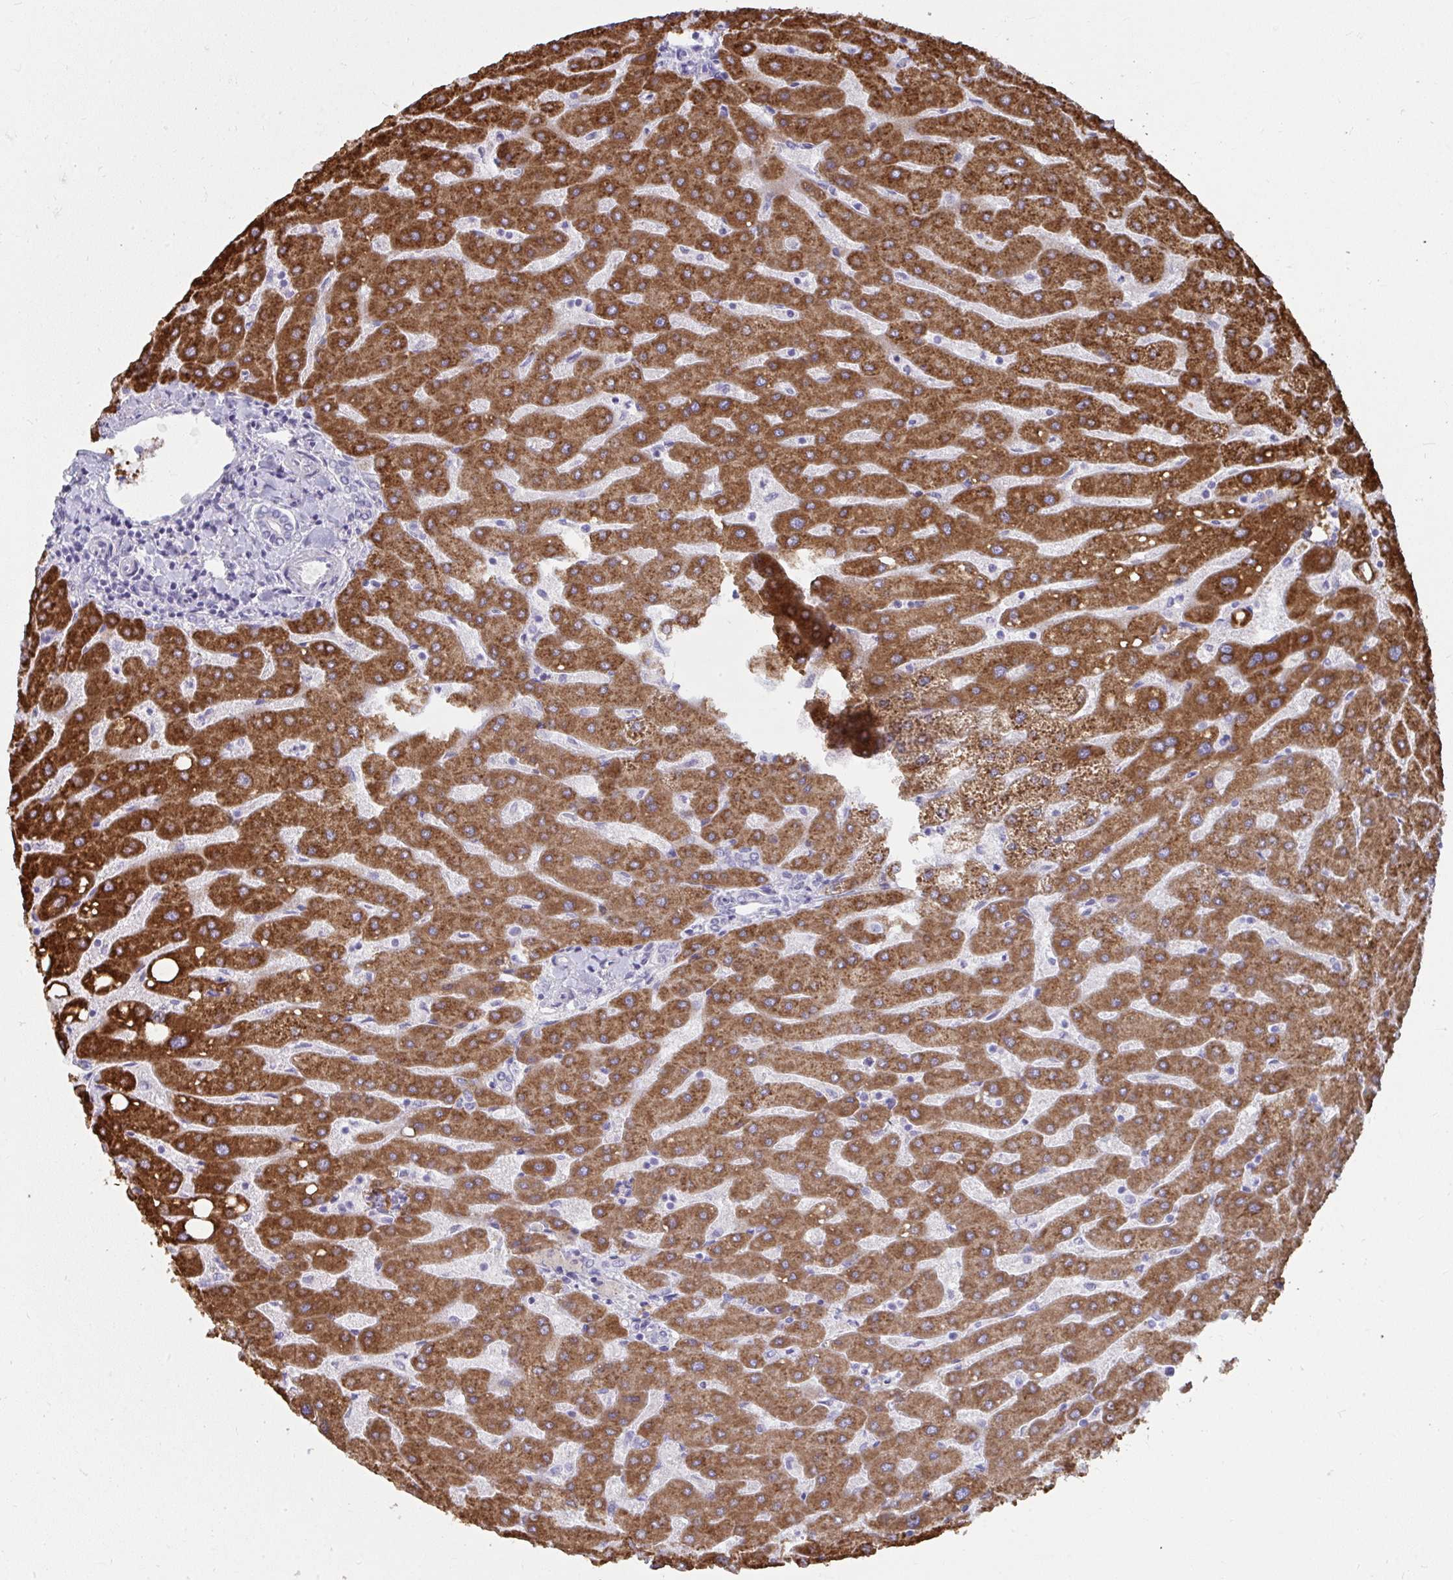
{"staining": {"intensity": "negative", "quantity": "none", "location": "none"}, "tissue": "liver", "cell_type": "Cholangiocytes", "image_type": "normal", "snomed": [{"axis": "morphology", "description": "Normal tissue, NOS"}, {"axis": "topography", "description": "Liver"}], "caption": "Immunohistochemical staining of unremarkable liver displays no significant staining in cholangiocytes.", "gene": "UGT3A2", "patient": {"sex": "male", "age": 67}}